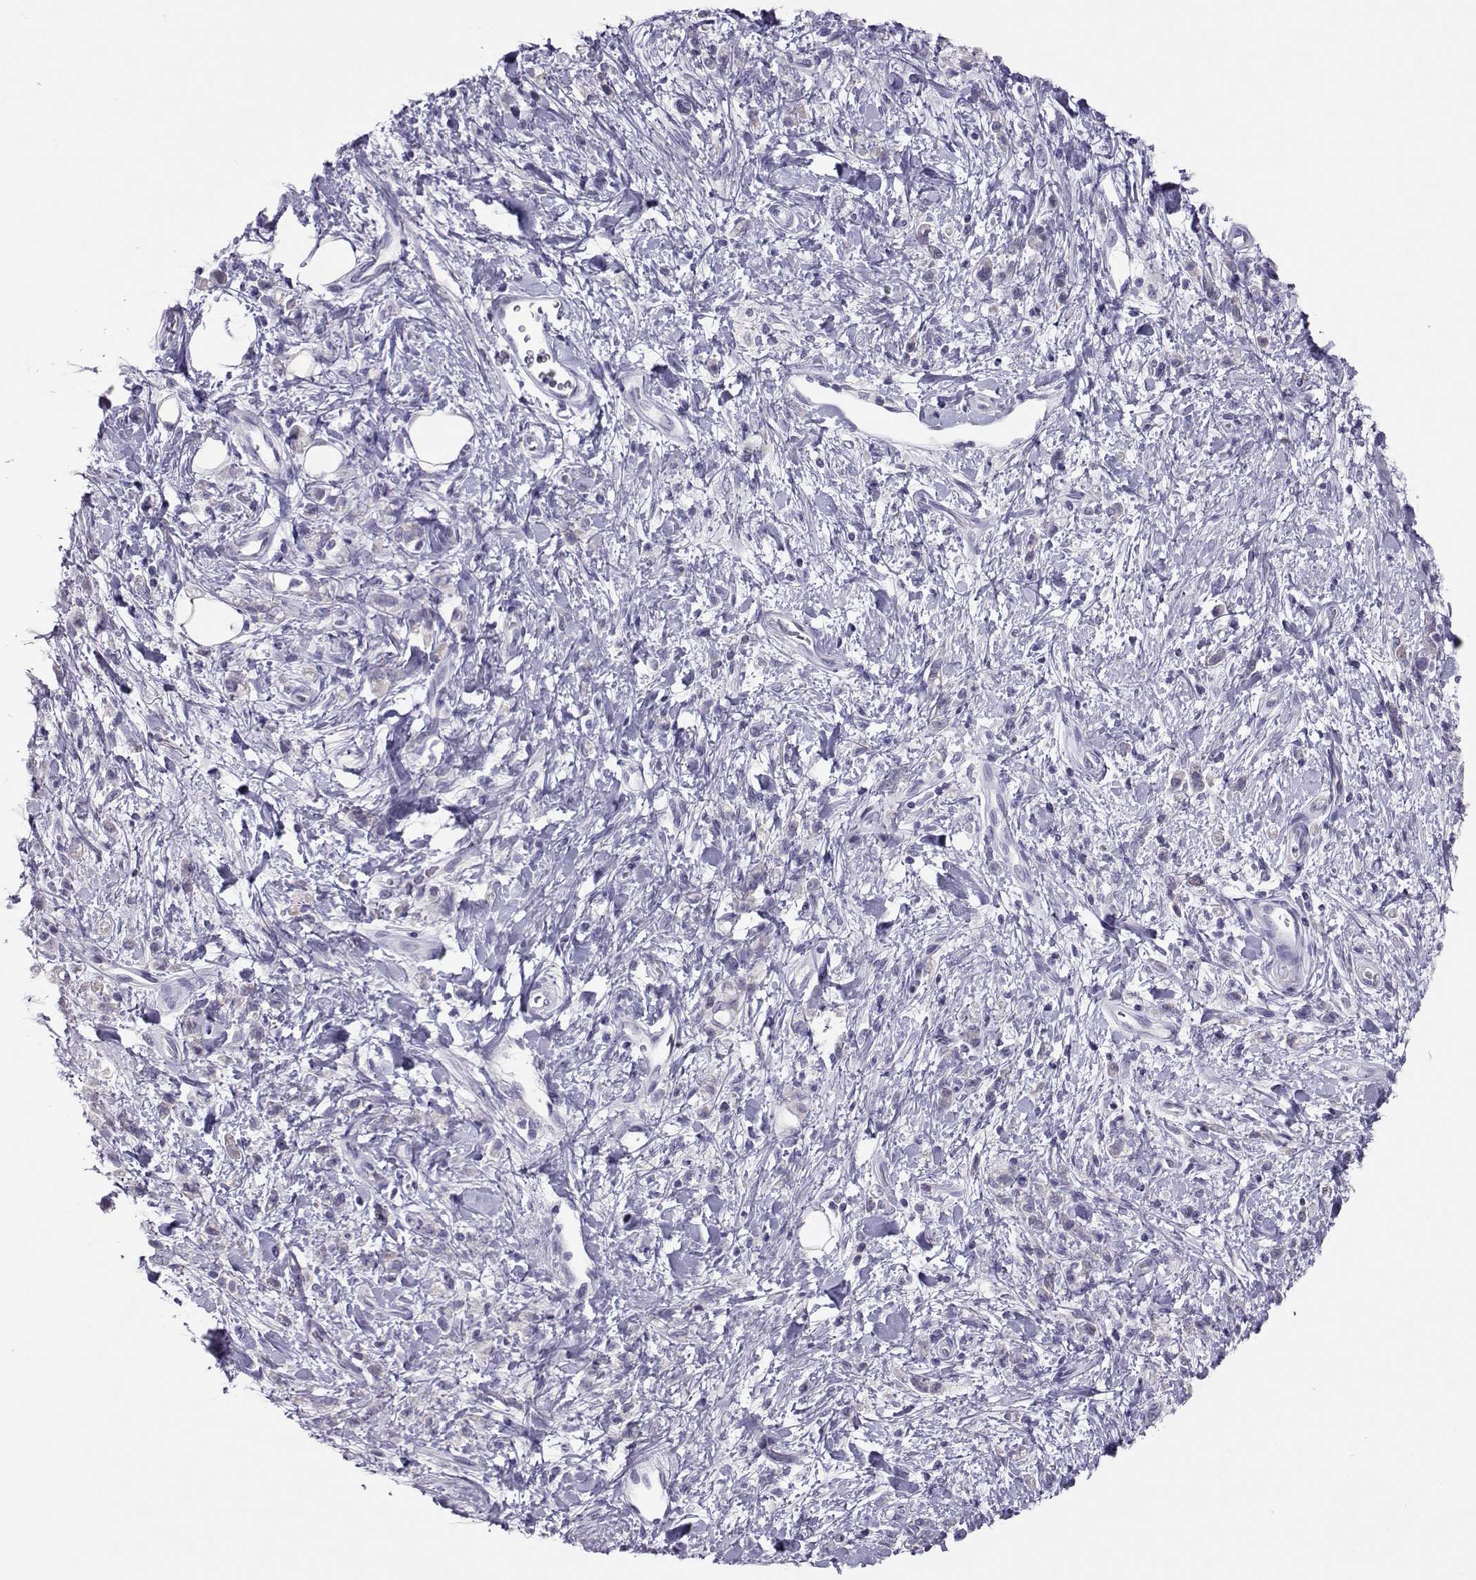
{"staining": {"intensity": "negative", "quantity": "none", "location": "none"}, "tissue": "stomach cancer", "cell_type": "Tumor cells", "image_type": "cancer", "snomed": [{"axis": "morphology", "description": "Adenocarcinoma, NOS"}, {"axis": "topography", "description": "Stomach"}], "caption": "A histopathology image of human stomach adenocarcinoma is negative for staining in tumor cells.", "gene": "TRPM7", "patient": {"sex": "male", "age": 77}}